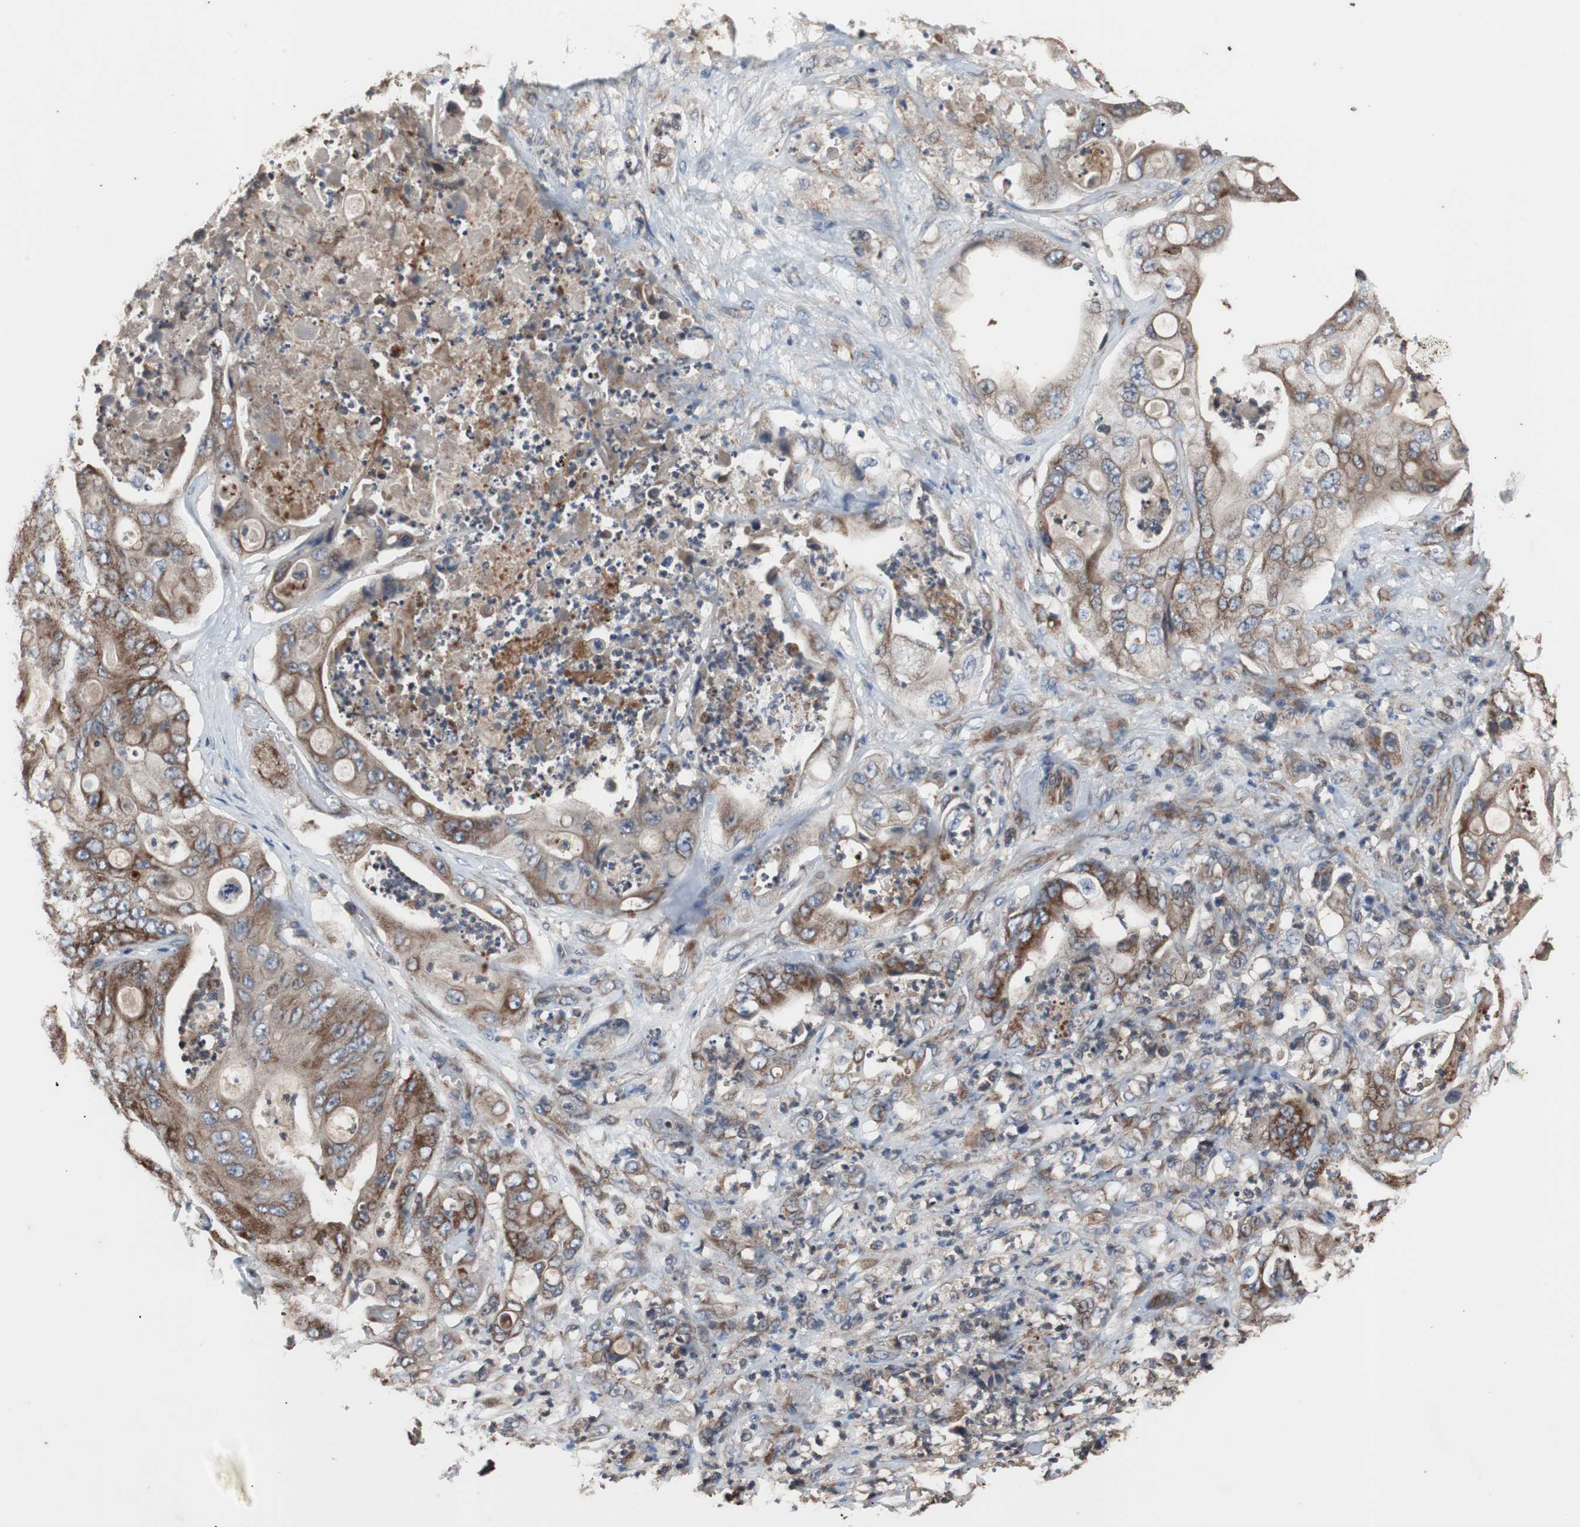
{"staining": {"intensity": "moderate", "quantity": ">75%", "location": "cytoplasmic/membranous"}, "tissue": "stomach cancer", "cell_type": "Tumor cells", "image_type": "cancer", "snomed": [{"axis": "morphology", "description": "Adenocarcinoma, NOS"}, {"axis": "topography", "description": "Stomach"}], "caption": "Approximately >75% of tumor cells in stomach cancer (adenocarcinoma) demonstrate moderate cytoplasmic/membranous protein expression as visualized by brown immunohistochemical staining.", "gene": "ACTR3", "patient": {"sex": "female", "age": 73}}